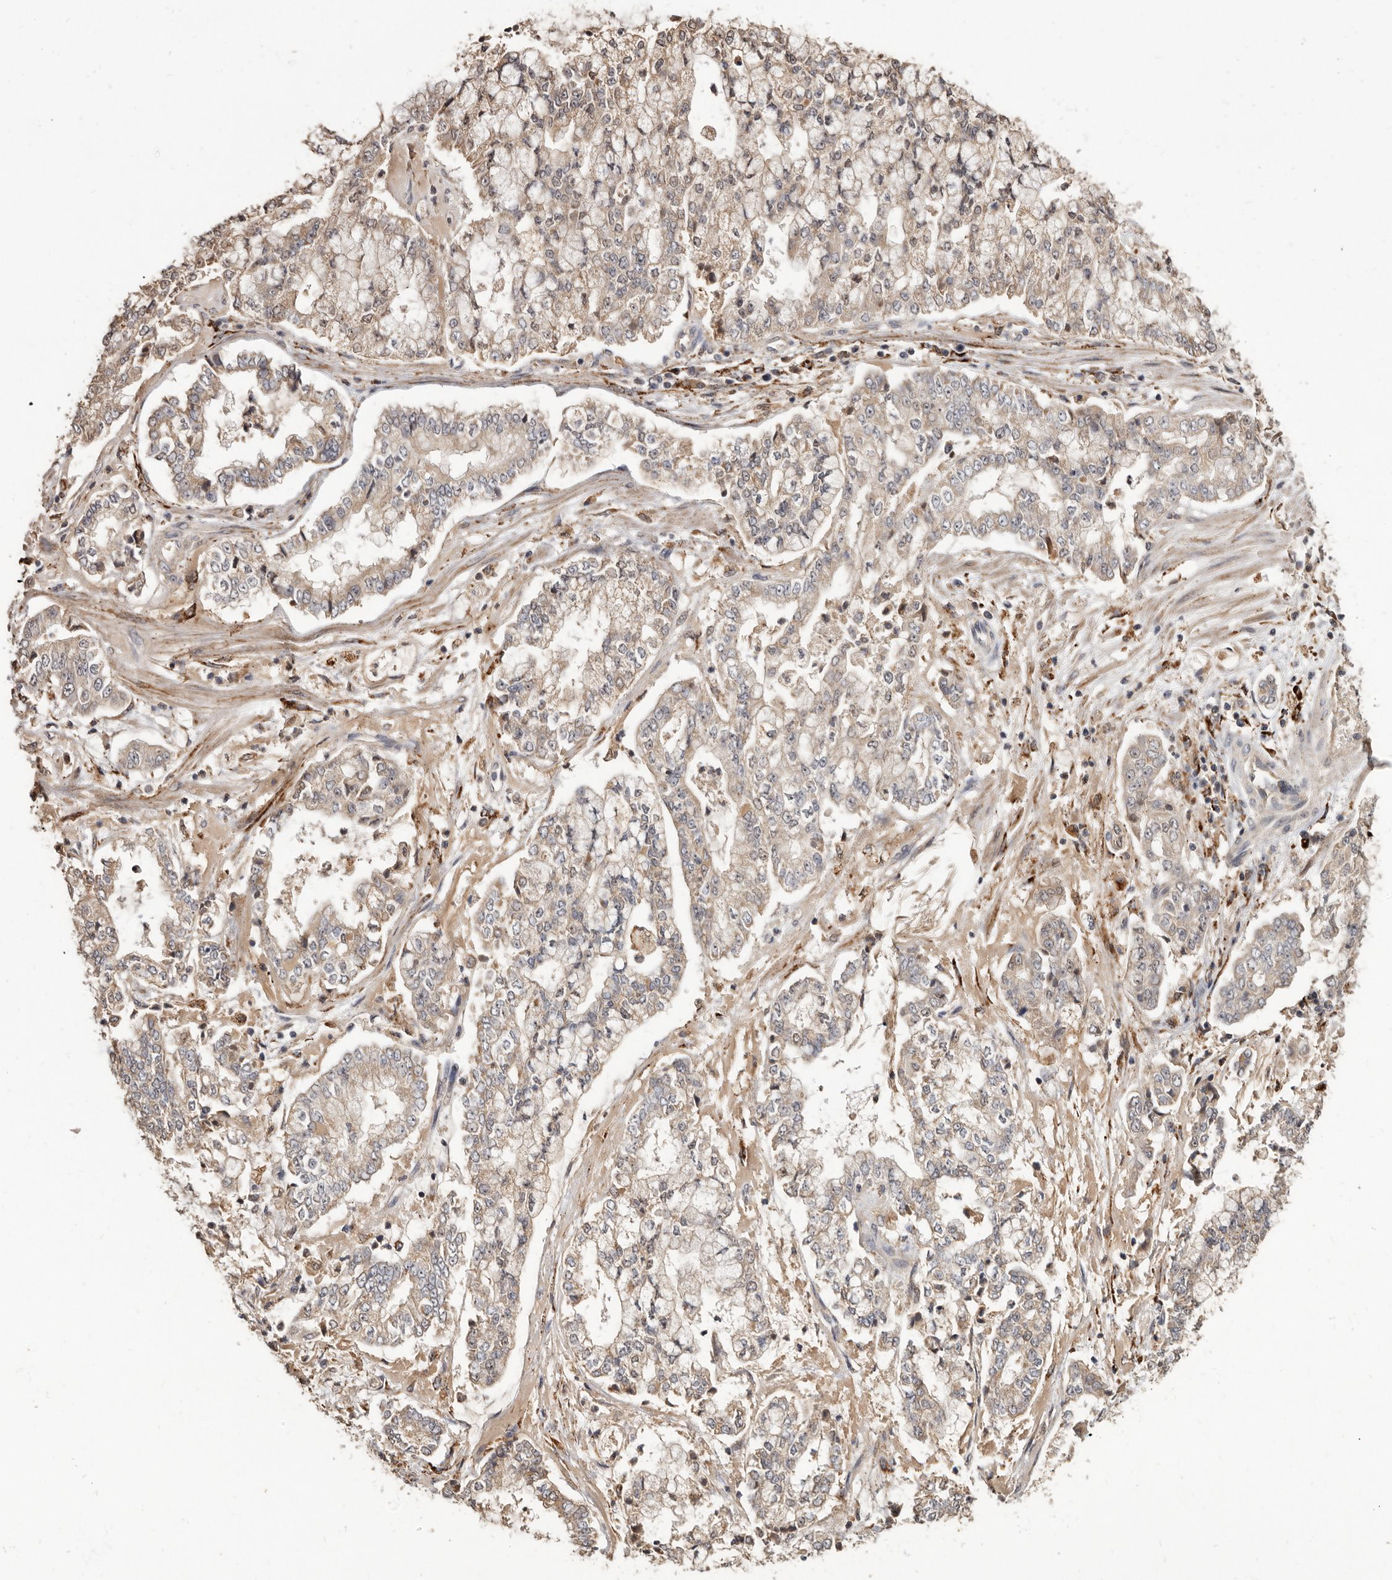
{"staining": {"intensity": "weak", "quantity": "25%-75%", "location": "cytoplasmic/membranous"}, "tissue": "stomach cancer", "cell_type": "Tumor cells", "image_type": "cancer", "snomed": [{"axis": "morphology", "description": "Adenocarcinoma, NOS"}, {"axis": "topography", "description": "Stomach"}], "caption": "High-power microscopy captured an immunohistochemistry photomicrograph of stomach cancer (adenocarcinoma), revealing weak cytoplasmic/membranous expression in about 25%-75% of tumor cells.", "gene": "AKAP7", "patient": {"sex": "male", "age": 76}}